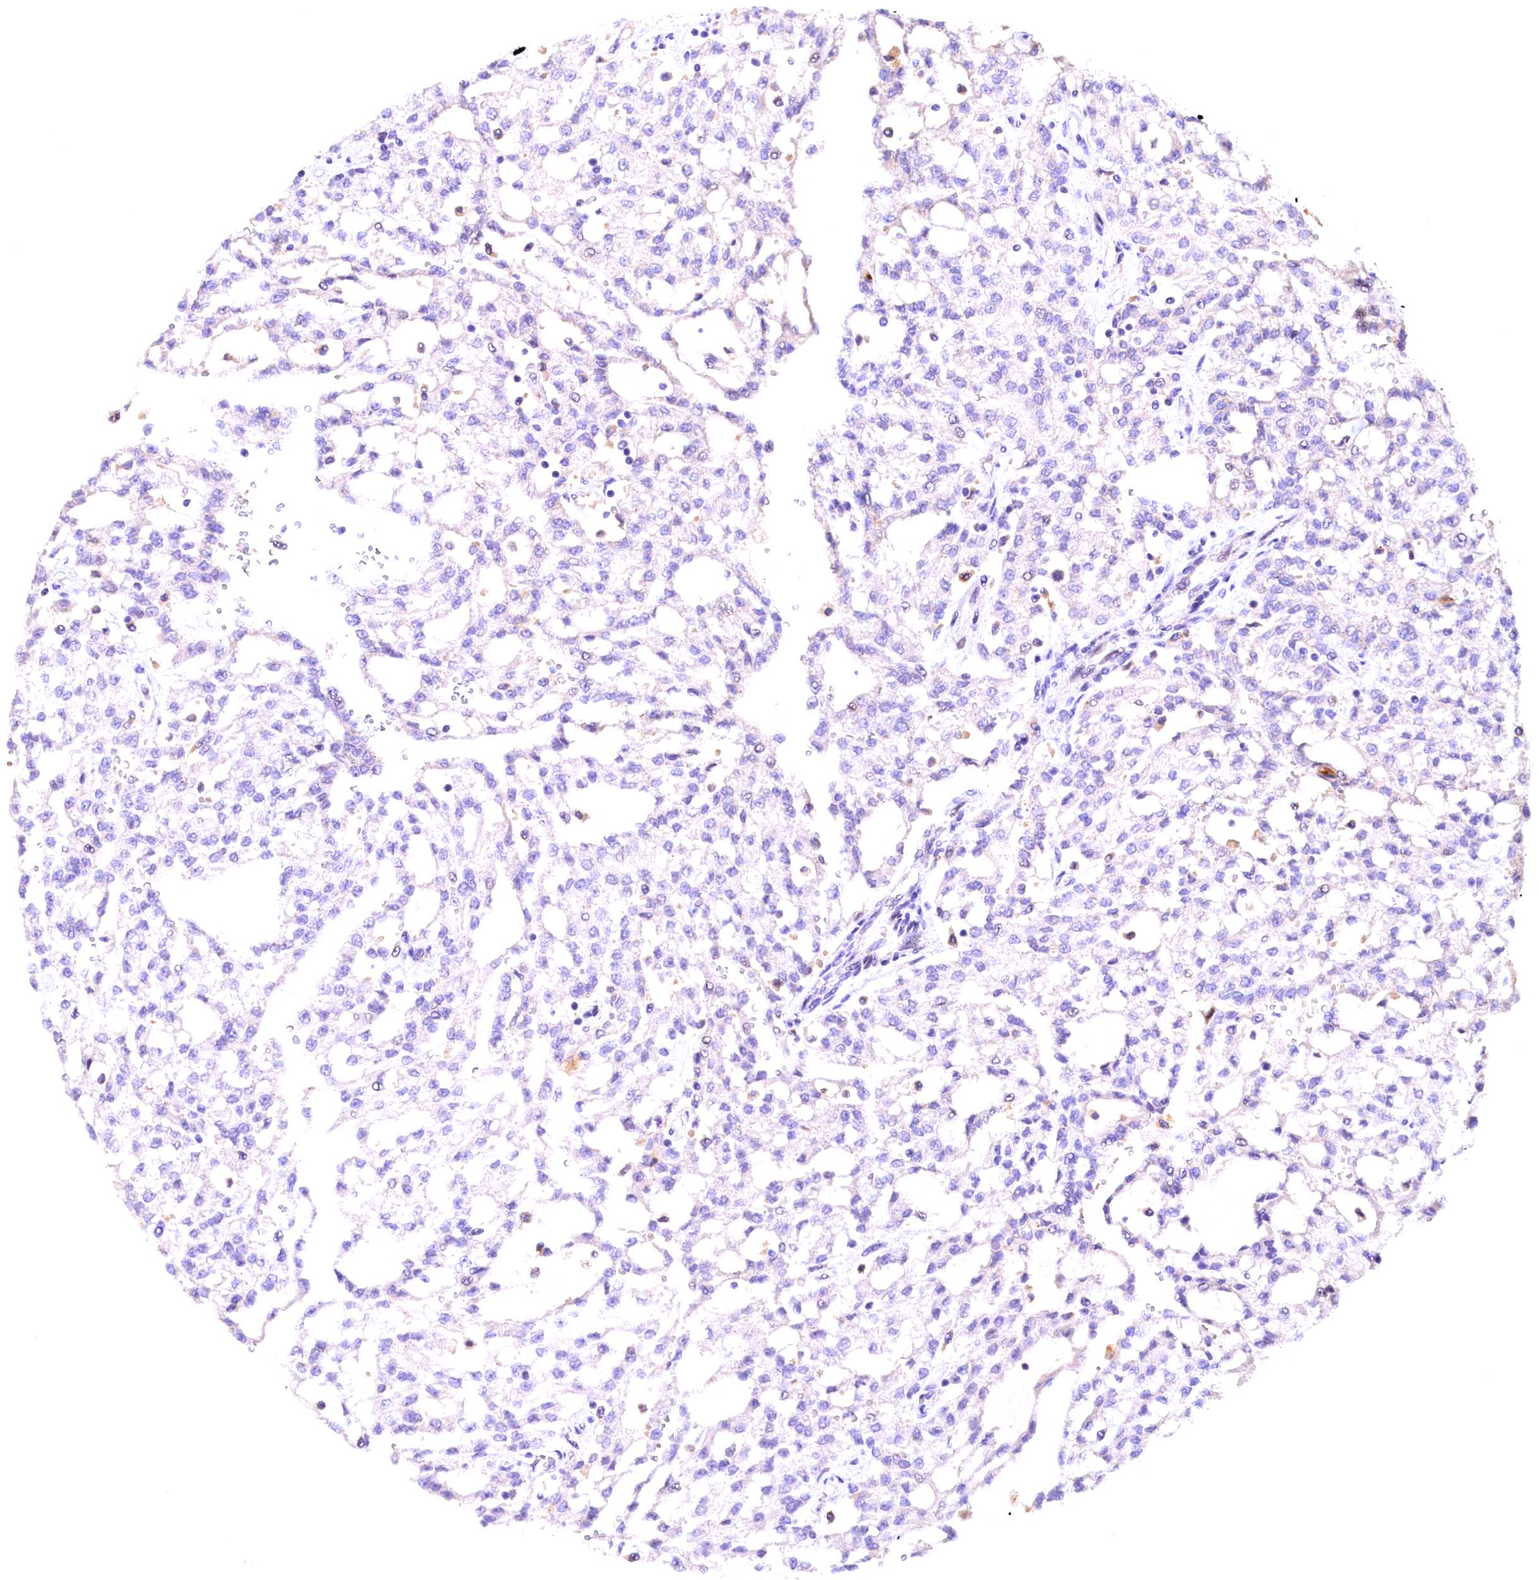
{"staining": {"intensity": "negative", "quantity": "none", "location": "none"}, "tissue": "renal cancer", "cell_type": "Tumor cells", "image_type": "cancer", "snomed": [{"axis": "morphology", "description": "Adenocarcinoma, NOS"}, {"axis": "topography", "description": "Kidney"}], "caption": "High power microscopy photomicrograph of an IHC photomicrograph of renal cancer (adenocarcinoma), revealing no significant staining in tumor cells.", "gene": "NAIP", "patient": {"sex": "male", "age": 63}}